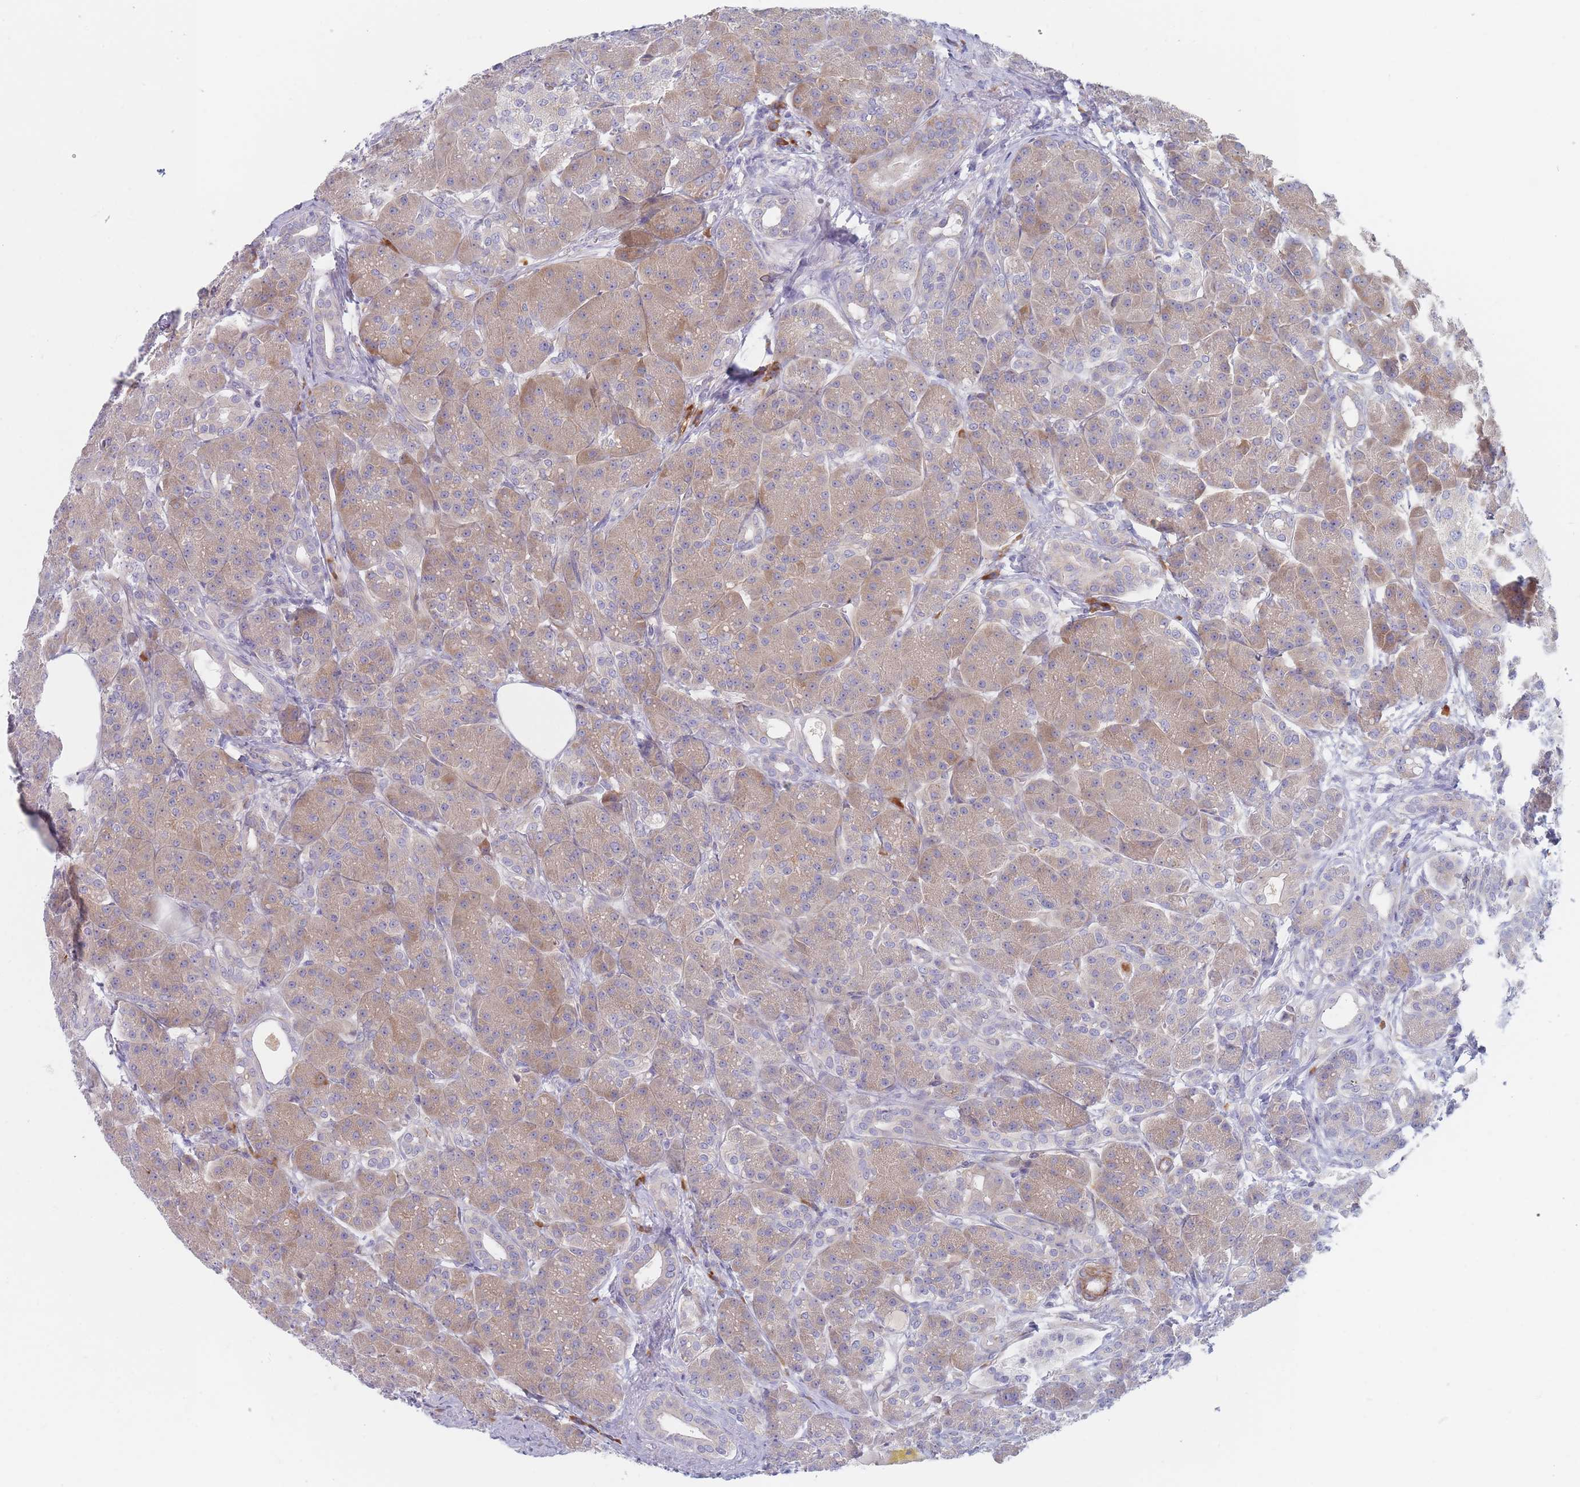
{"staining": {"intensity": "moderate", "quantity": ">75%", "location": "cytoplasmic/membranous"}, "tissue": "pancreas", "cell_type": "Exocrine glandular cells", "image_type": "normal", "snomed": [{"axis": "morphology", "description": "Normal tissue, NOS"}, {"axis": "topography", "description": "Pancreas"}], "caption": "Pancreas stained for a protein shows moderate cytoplasmic/membranous positivity in exocrine glandular cells. Immunohistochemistry stains the protein in brown and the nuclei are stained blue.", "gene": "ERBIN", "patient": {"sex": "male", "age": 63}}